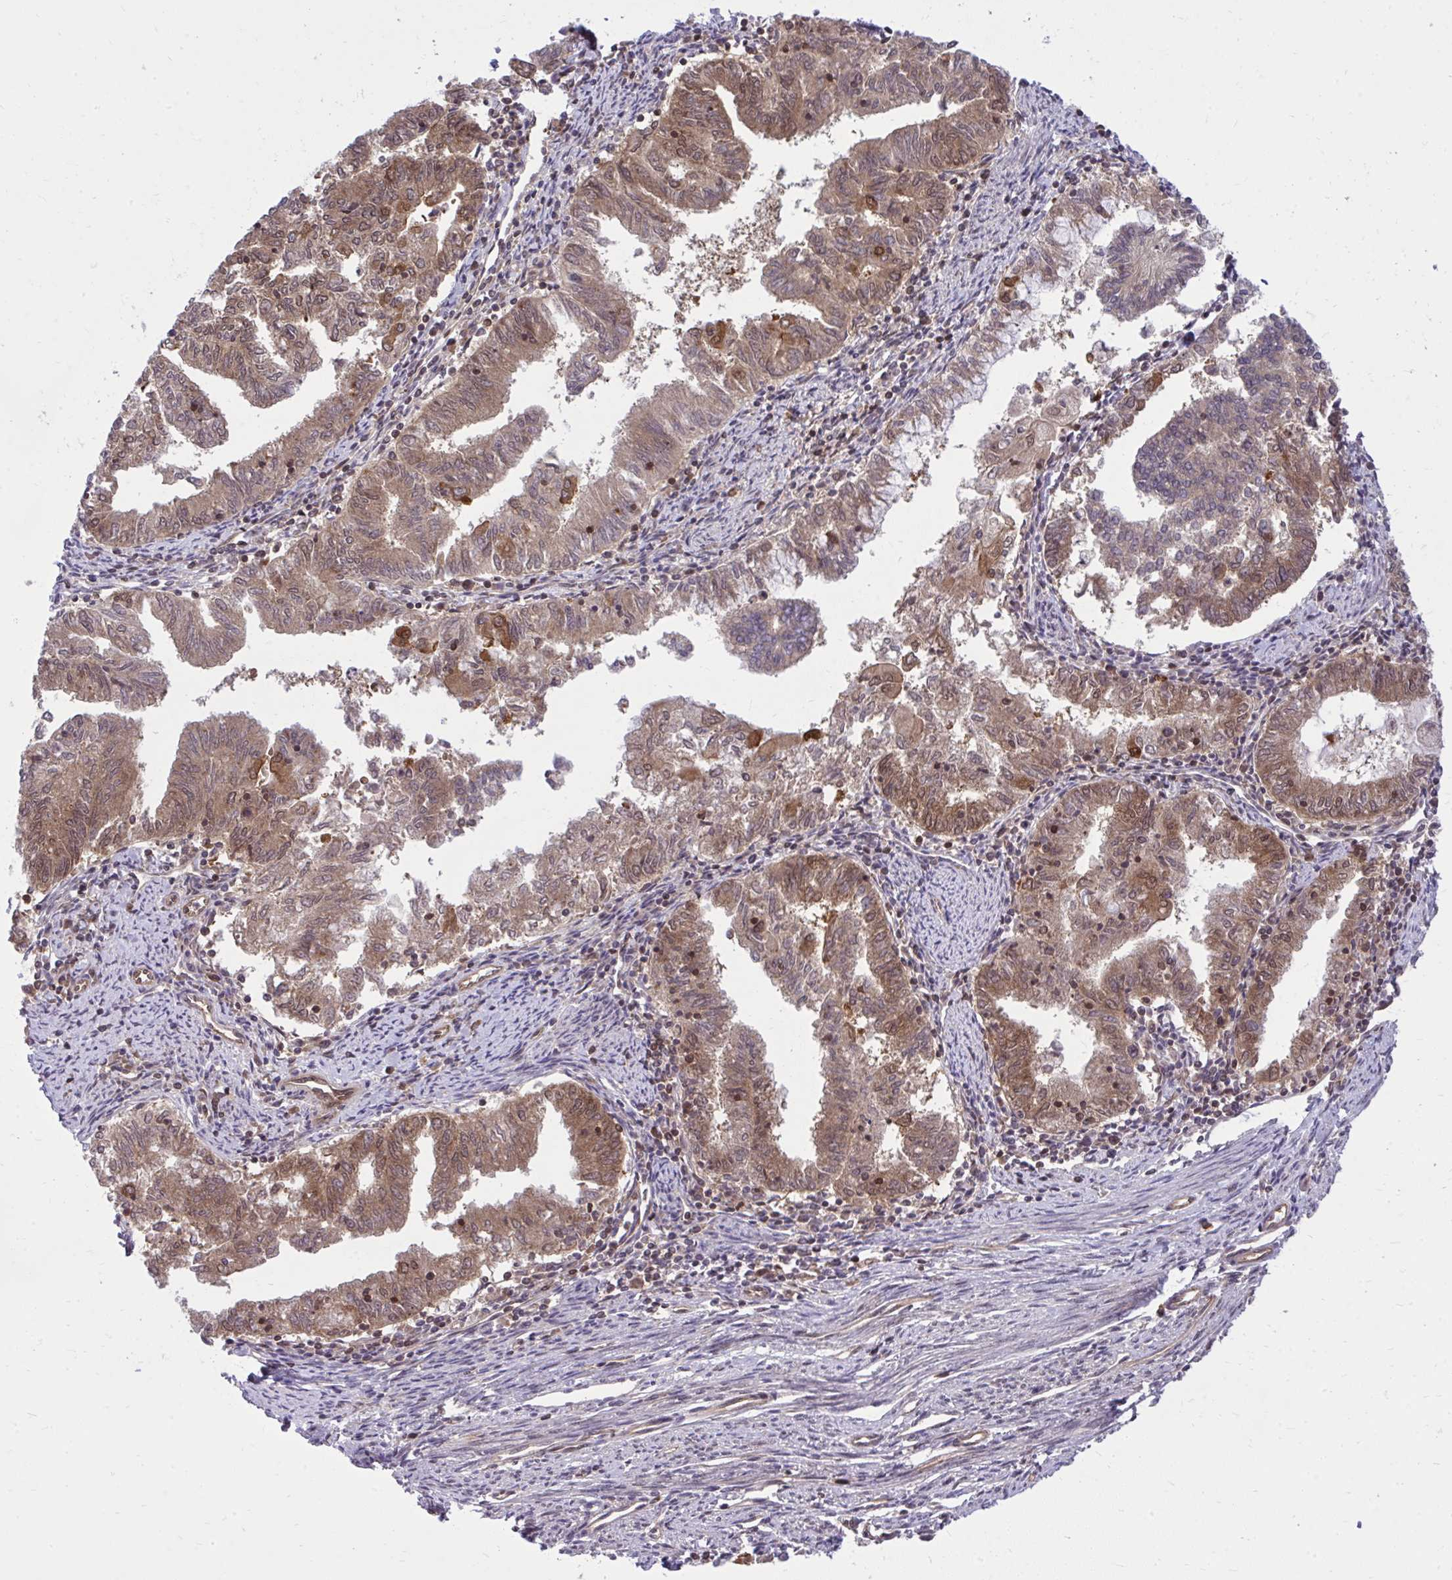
{"staining": {"intensity": "moderate", "quantity": ">75%", "location": "cytoplasmic/membranous,nuclear"}, "tissue": "endometrial cancer", "cell_type": "Tumor cells", "image_type": "cancer", "snomed": [{"axis": "morphology", "description": "Adenocarcinoma, NOS"}, {"axis": "topography", "description": "Endometrium"}], "caption": "A brown stain shows moderate cytoplasmic/membranous and nuclear positivity of a protein in endometrial cancer tumor cells.", "gene": "PPP5C", "patient": {"sex": "female", "age": 79}}